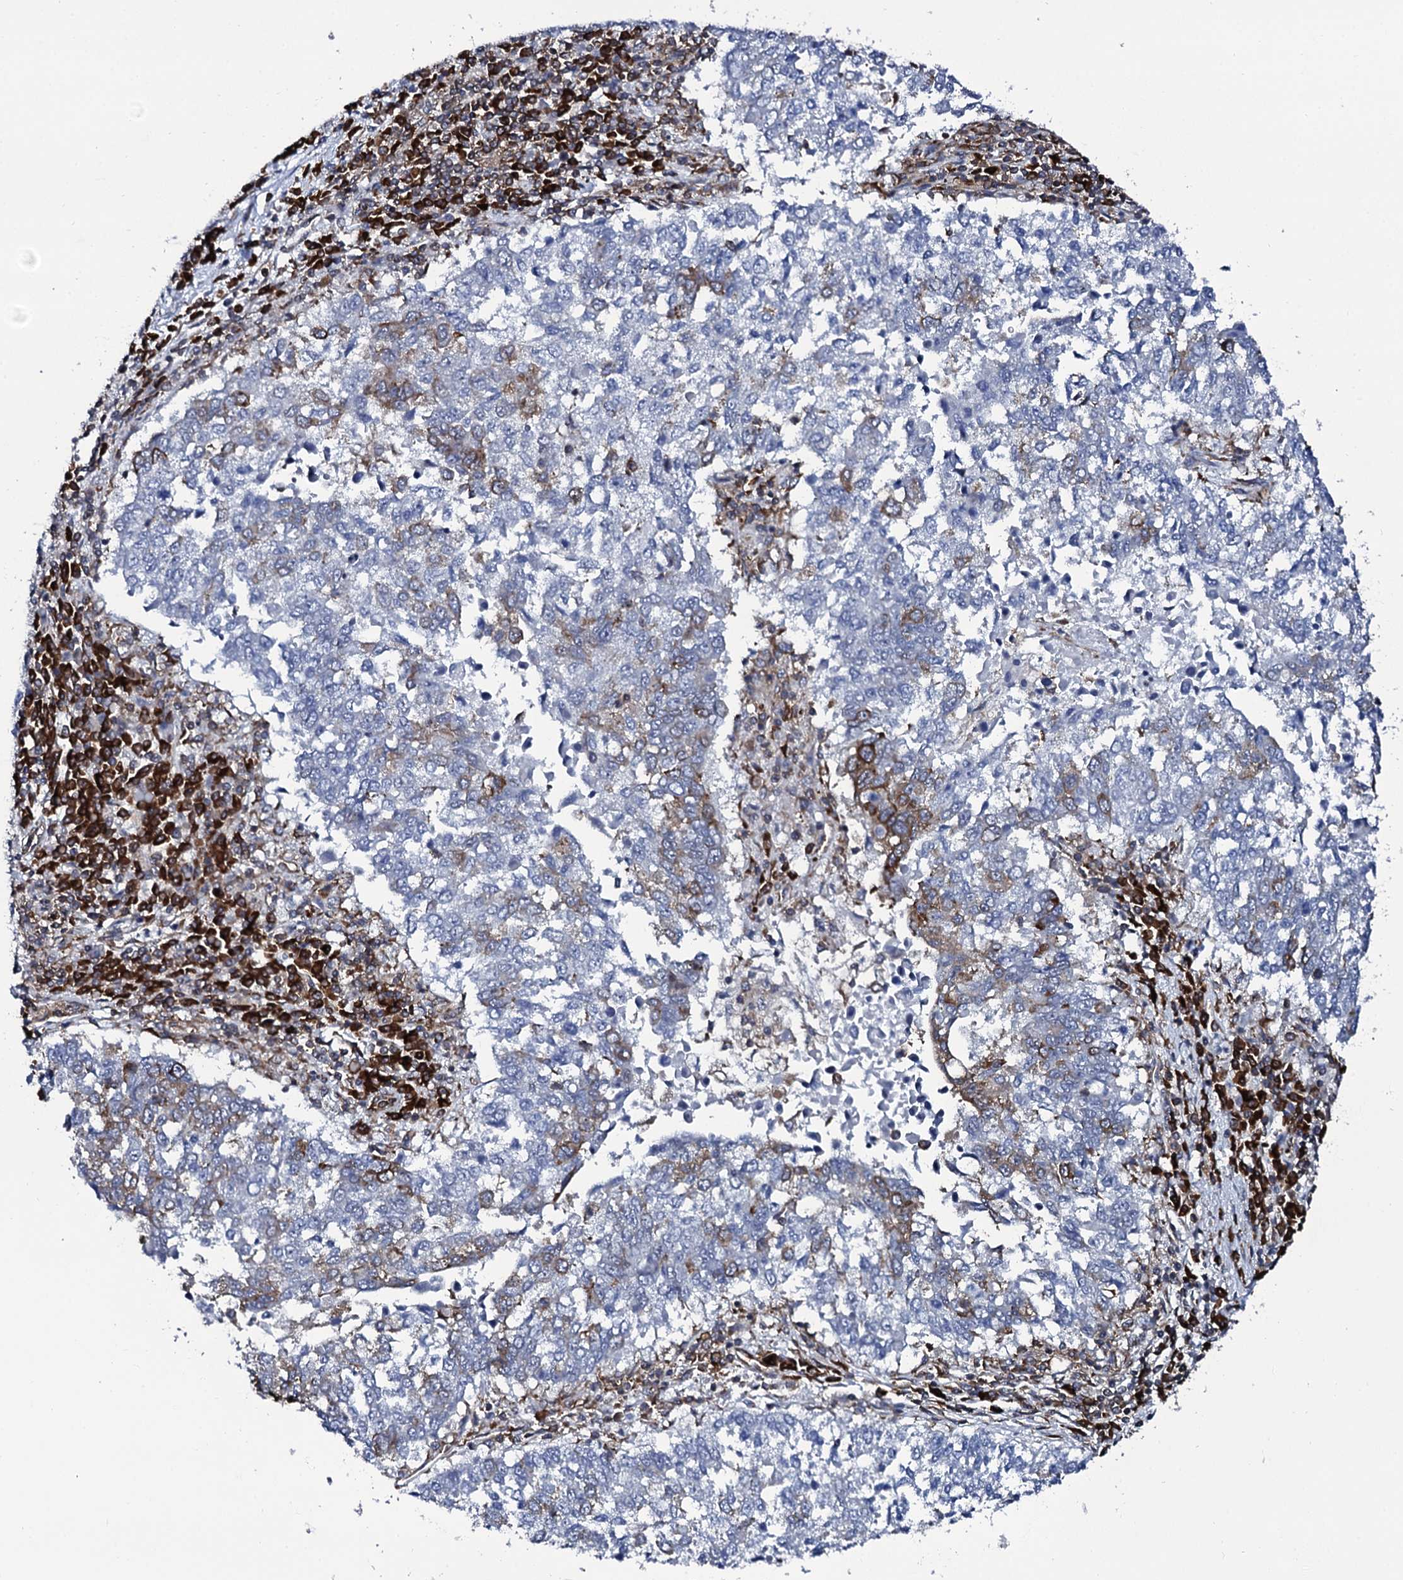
{"staining": {"intensity": "moderate", "quantity": "<25%", "location": "cytoplasmic/membranous"}, "tissue": "lung cancer", "cell_type": "Tumor cells", "image_type": "cancer", "snomed": [{"axis": "morphology", "description": "Squamous cell carcinoma, NOS"}, {"axis": "topography", "description": "Lung"}], "caption": "IHC photomicrograph of human lung cancer (squamous cell carcinoma) stained for a protein (brown), which demonstrates low levels of moderate cytoplasmic/membranous expression in approximately <25% of tumor cells.", "gene": "SPTY2D1", "patient": {"sex": "male", "age": 73}}